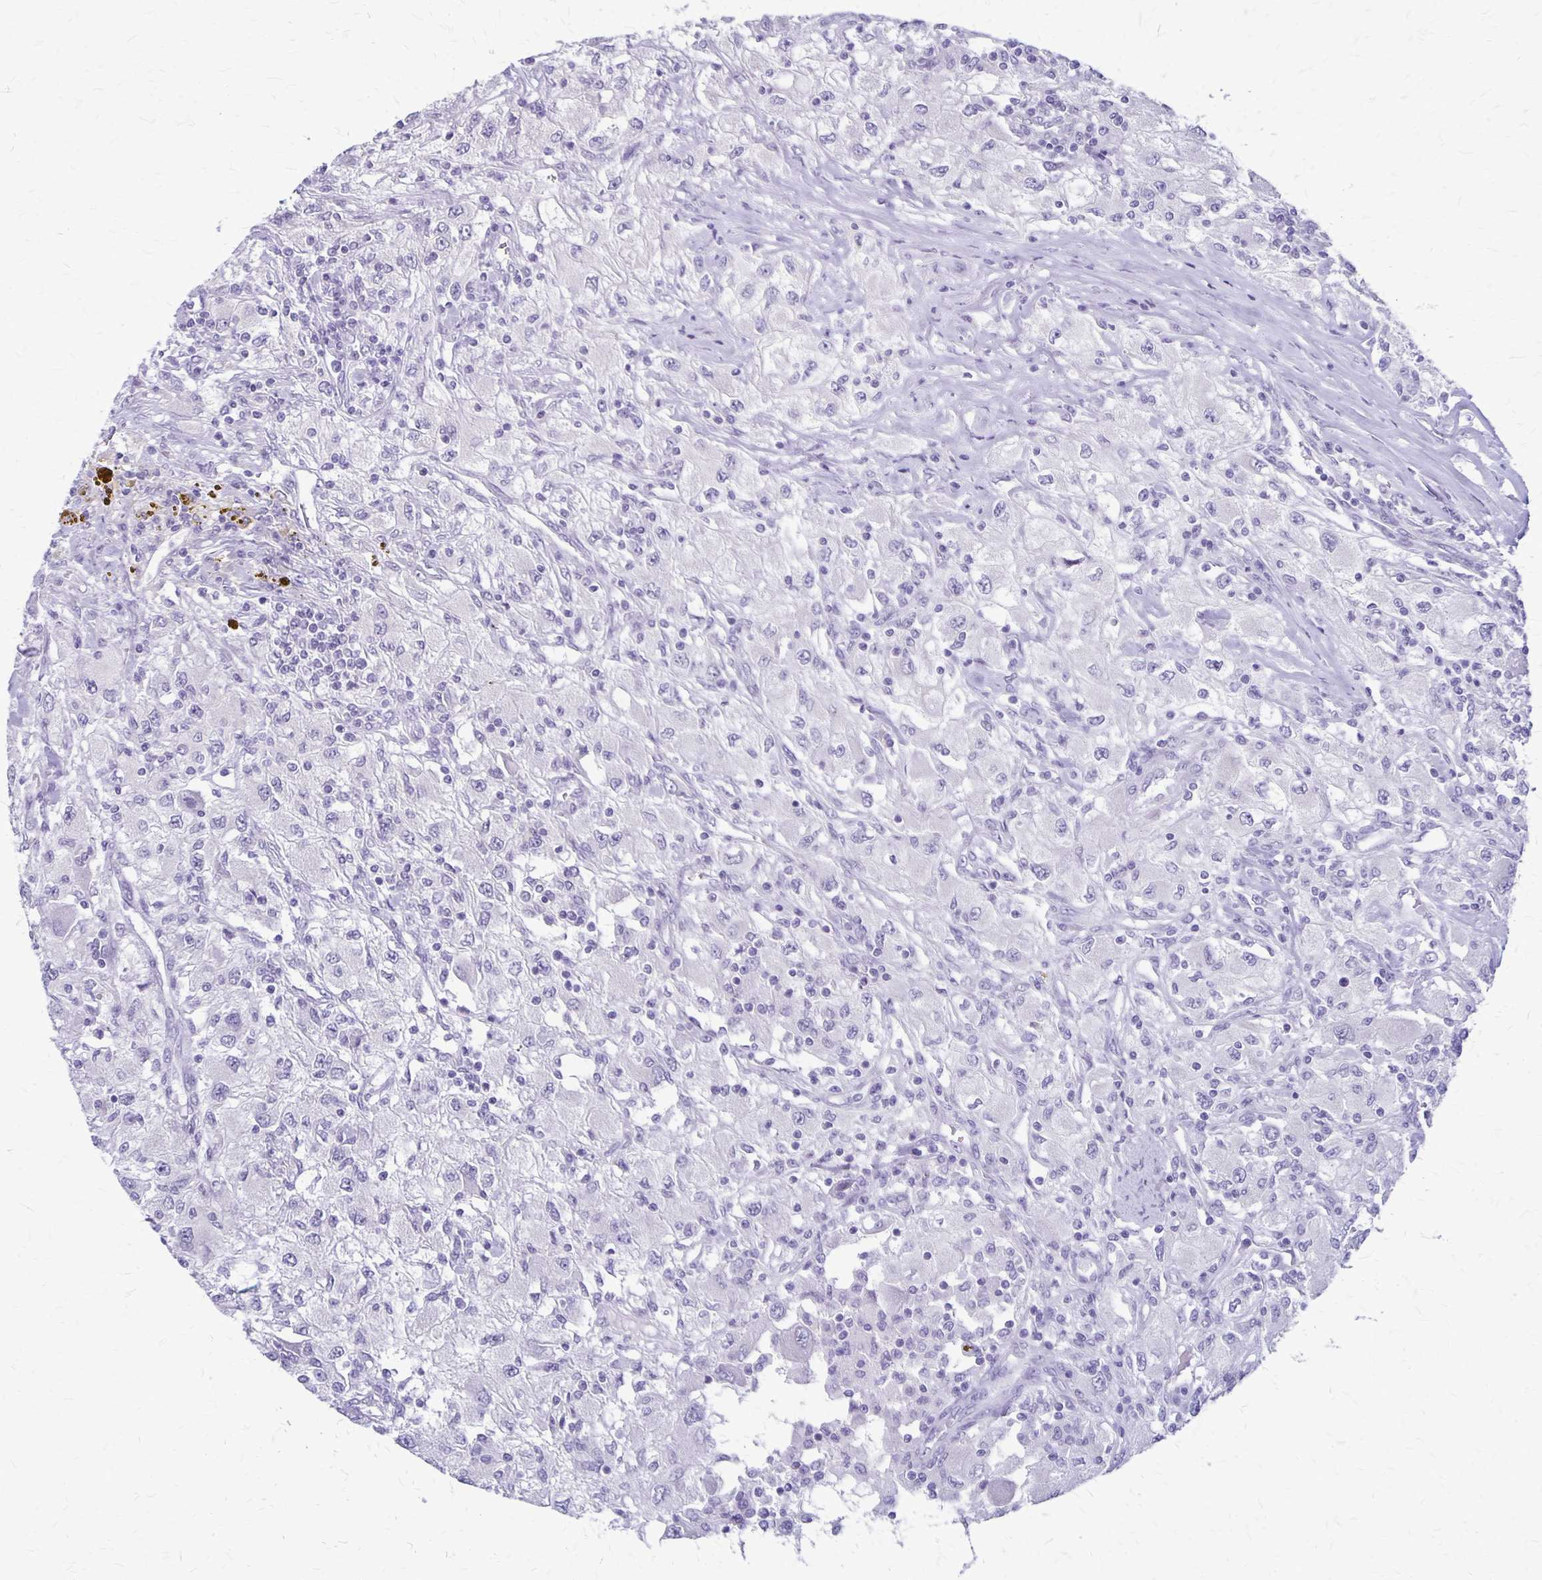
{"staining": {"intensity": "negative", "quantity": "none", "location": "none"}, "tissue": "renal cancer", "cell_type": "Tumor cells", "image_type": "cancer", "snomed": [{"axis": "morphology", "description": "Adenocarcinoma, NOS"}, {"axis": "topography", "description": "Kidney"}], "caption": "Immunohistochemical staining of human renal cancer (adenocarcinoma) demonstrates no significant expression in tumor cells.", "gene": "PLXNB3", "patient": {"sex": "female", "age": 67}}